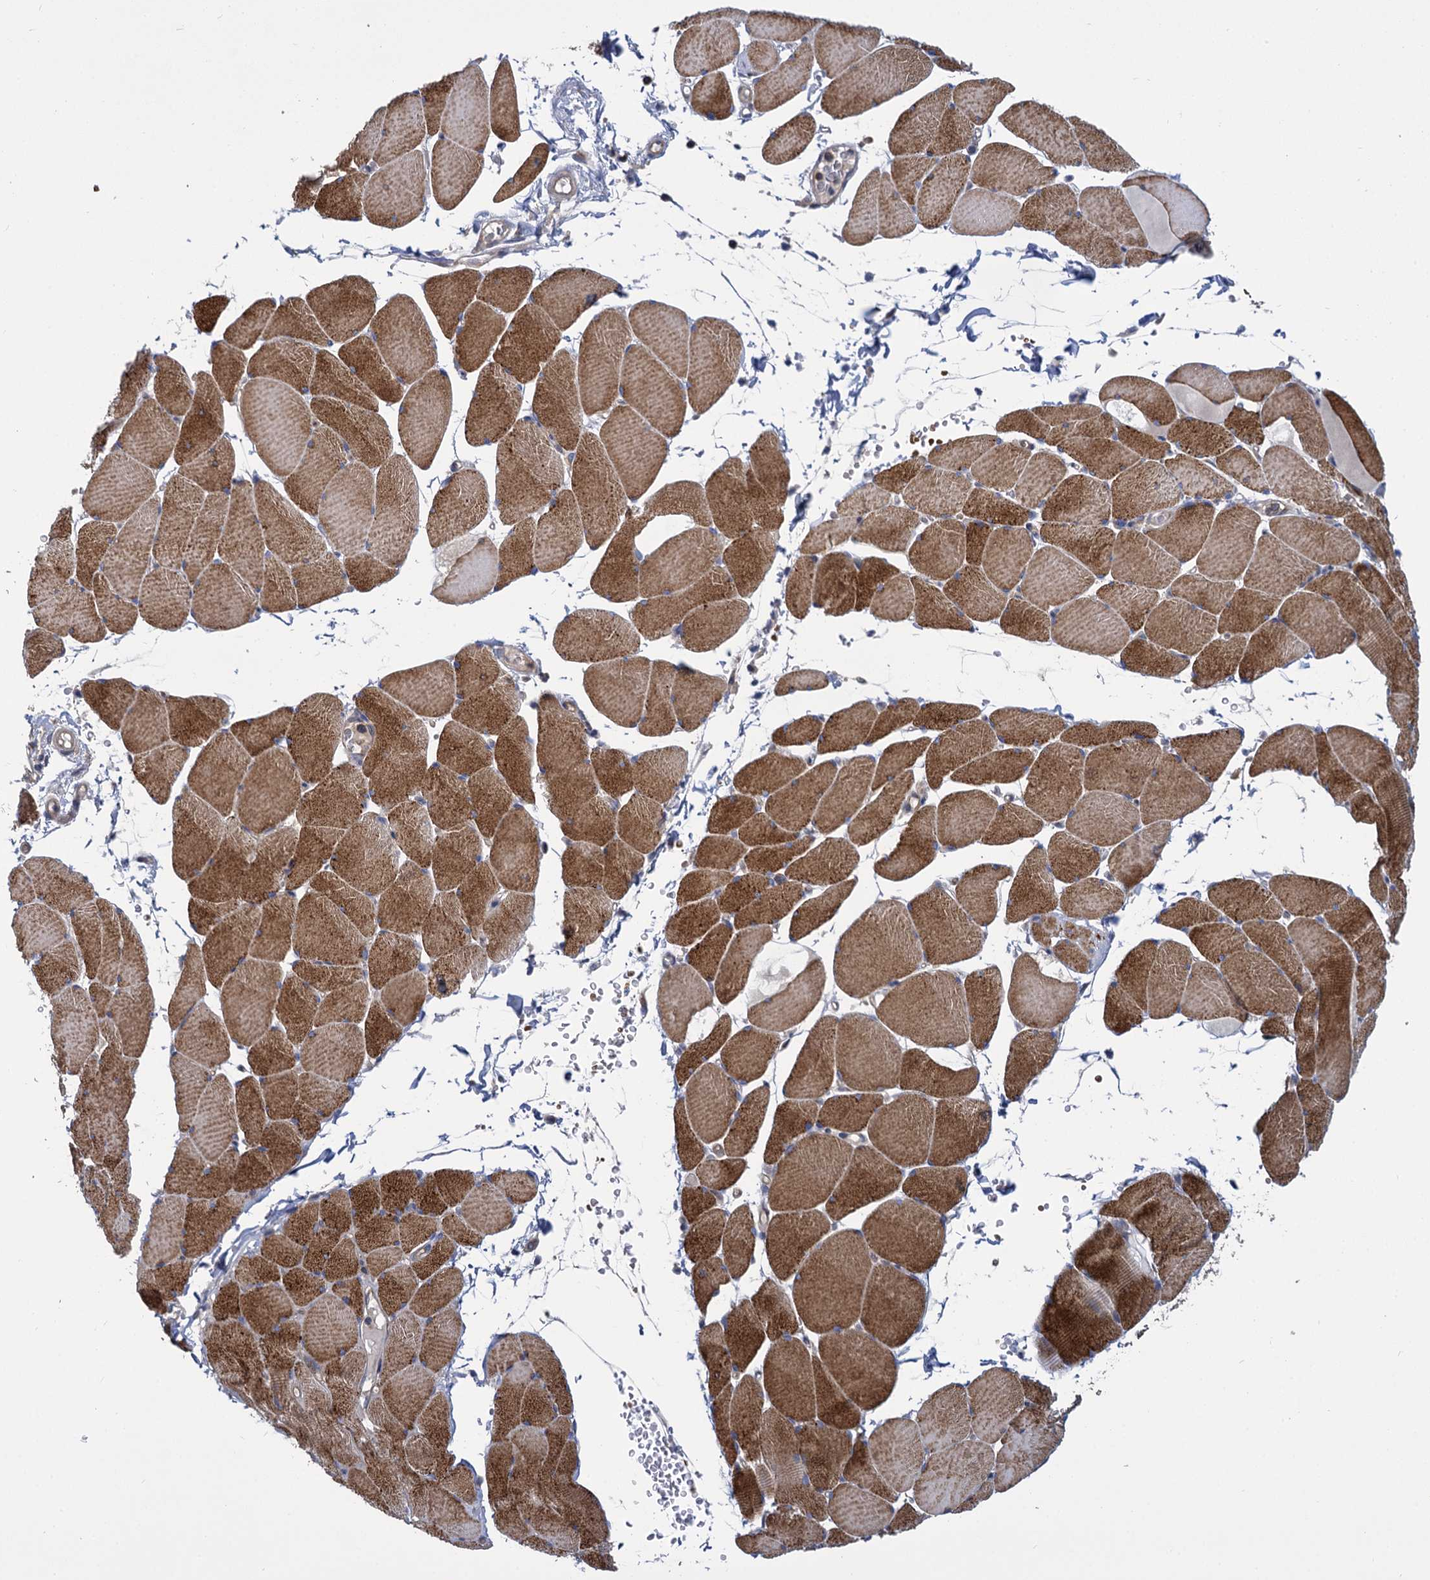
{"staining": {"intensity": "strong", "quantity": ">75%", "location": "cytoplasmic/membranous"}, "tissue": "skeletal muscle", "cell_type": "Myocytes", "image_type": "normal", "snomed": [{"axis": "morphology", "description": "Normal tissue, NOS"}, {"axis": "topography", "description": "Skeletal muscle"}, {"axis": "topography", "description": "Head-Neck"}], "caption": "There is high levels of strong cytoplasmic/membranous expression in myocytes of unremarkable skeletal muscle, as demonstrated by immunohistochemical staining (brown color).", "gene": "GCLC", "patient": {"sex": "male", "age": 66}}